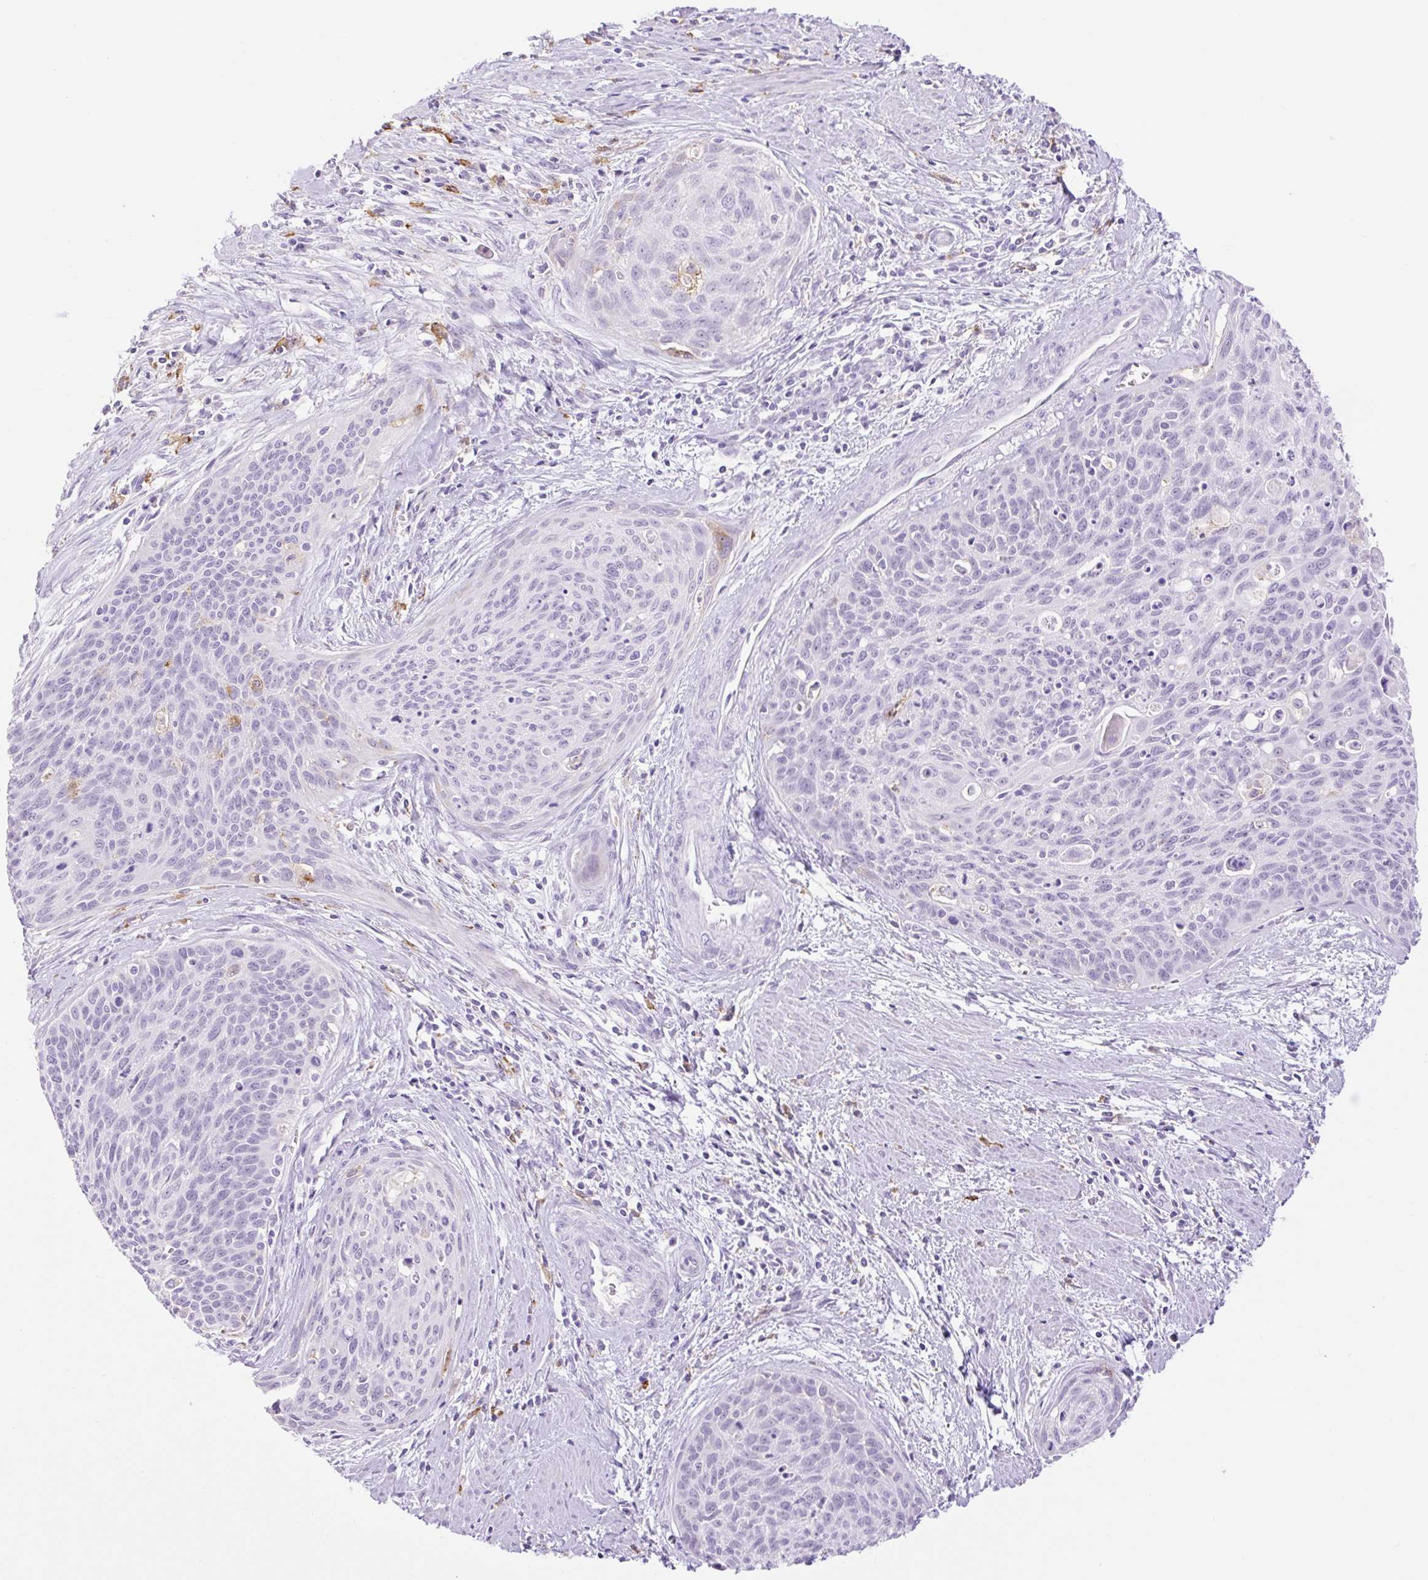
{"staining": {"intensity": "negative", "quantity": "none", "location": "none"}, "tissue": "cervical cancer", "cell_type": "Tumor cells", "image_type": "cancer", "snomed": [{"axis": "morphology", "description": "Squamous cell carcinoma, NOS"}, {"axis": "topography", "description": "Cervix"}], "caption": "Human cervical squamous cell carcinoma stained for a protein using immunohistochemistry displays no staining in tumor cells.", "gene": "SIGLEC1", "patient": {"sex": "female", "age": 55}}